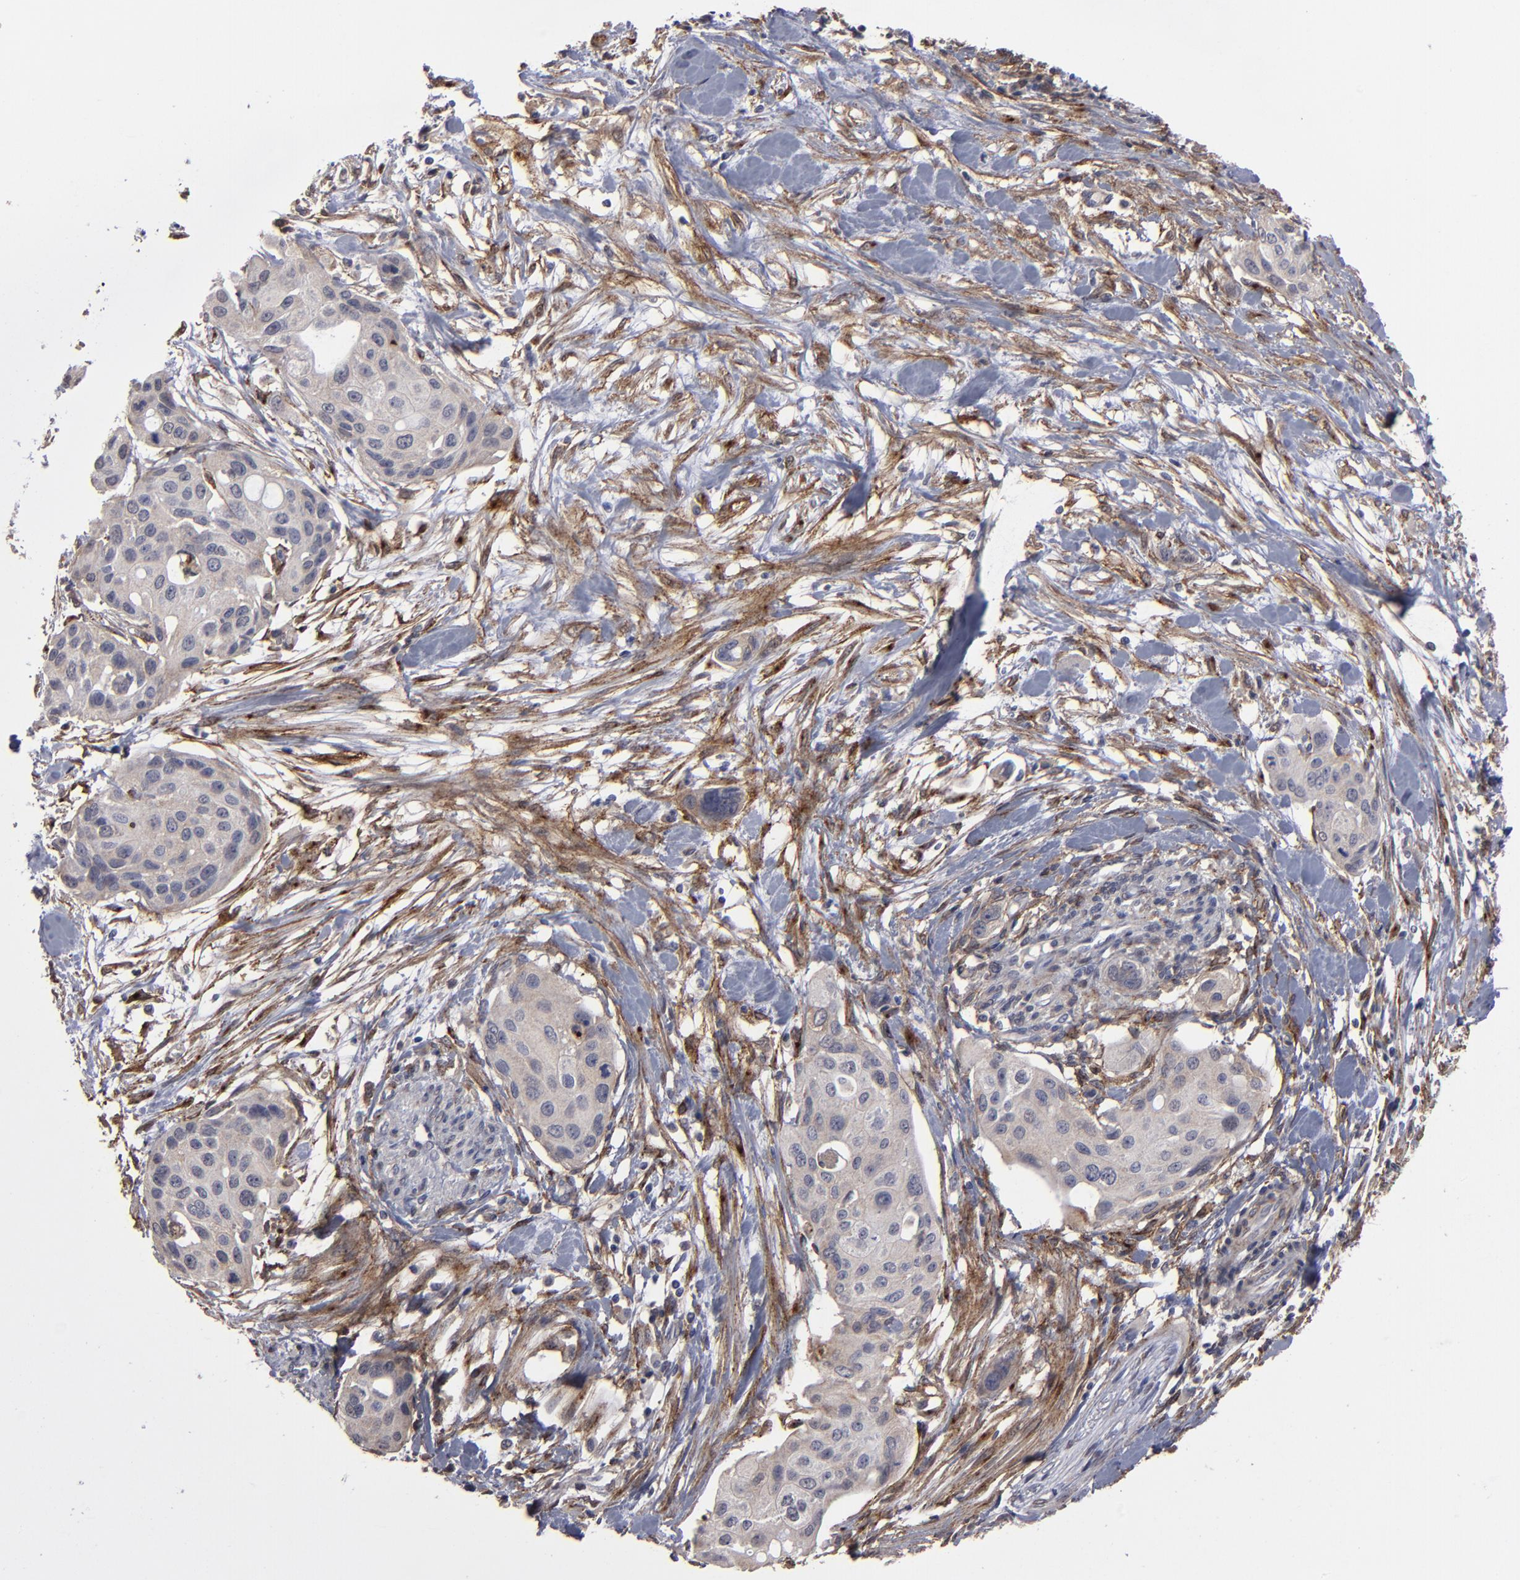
{"staining": {"intensity": "weak", "quantity": "25%-75%", "location": "cytoplasmic/membranous"}, "tissue": "pancreatic cancer", "cell_type": "Tumor cells", "image_type": "cancer", "snomed": [{"axis": "morphology", "description": "Adenocarcinoma, NOS"}, {"axis": "topography", "description": "Pancreas"}], "caption": "Pancreatic cancer stained with a protein marker demonstrates weak staining in tumor cells.", "gene": "ITGB5", "patient": {"sex": "female", "age": 60}}